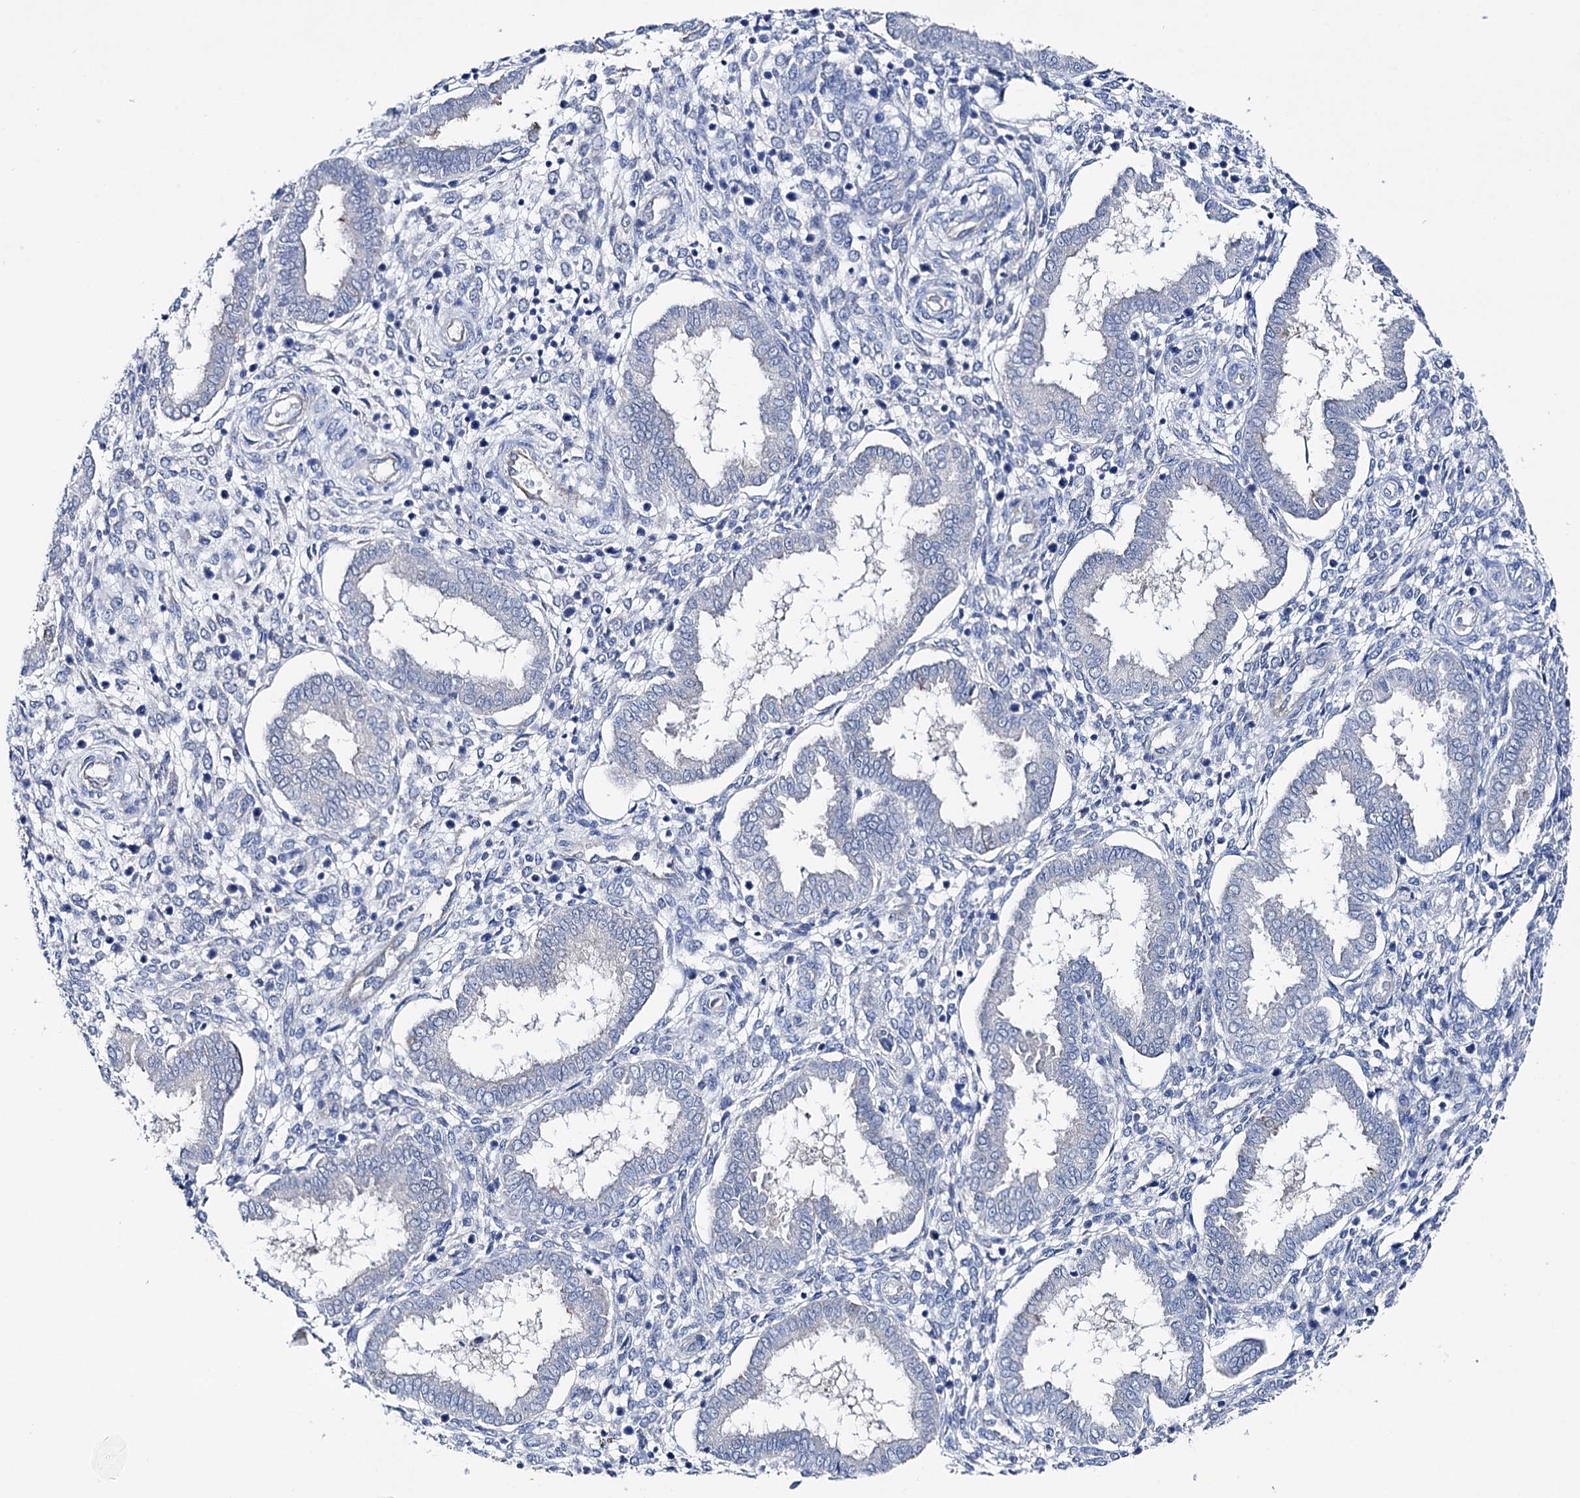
{"staining": {"intensity": "negative", "quantity": "none", "location": "none"}, "tissue": "endometrium", "cell_type": "Cells in endometrial stroma", "image_type": "normal", "snomed": [{"axis": "morphology", "description": "Normal tissue, NOS"}, {"axis": "topography", "description": "Endometrium"}], "caption": "A high-resolution histopathology image shows immunohistochemistry staining of normal endometrium, which exhibits no significant staining in cells in endometrial stroma.", "gene": "SHROOM1", "patient": {"sex": "female", "age": 24}}